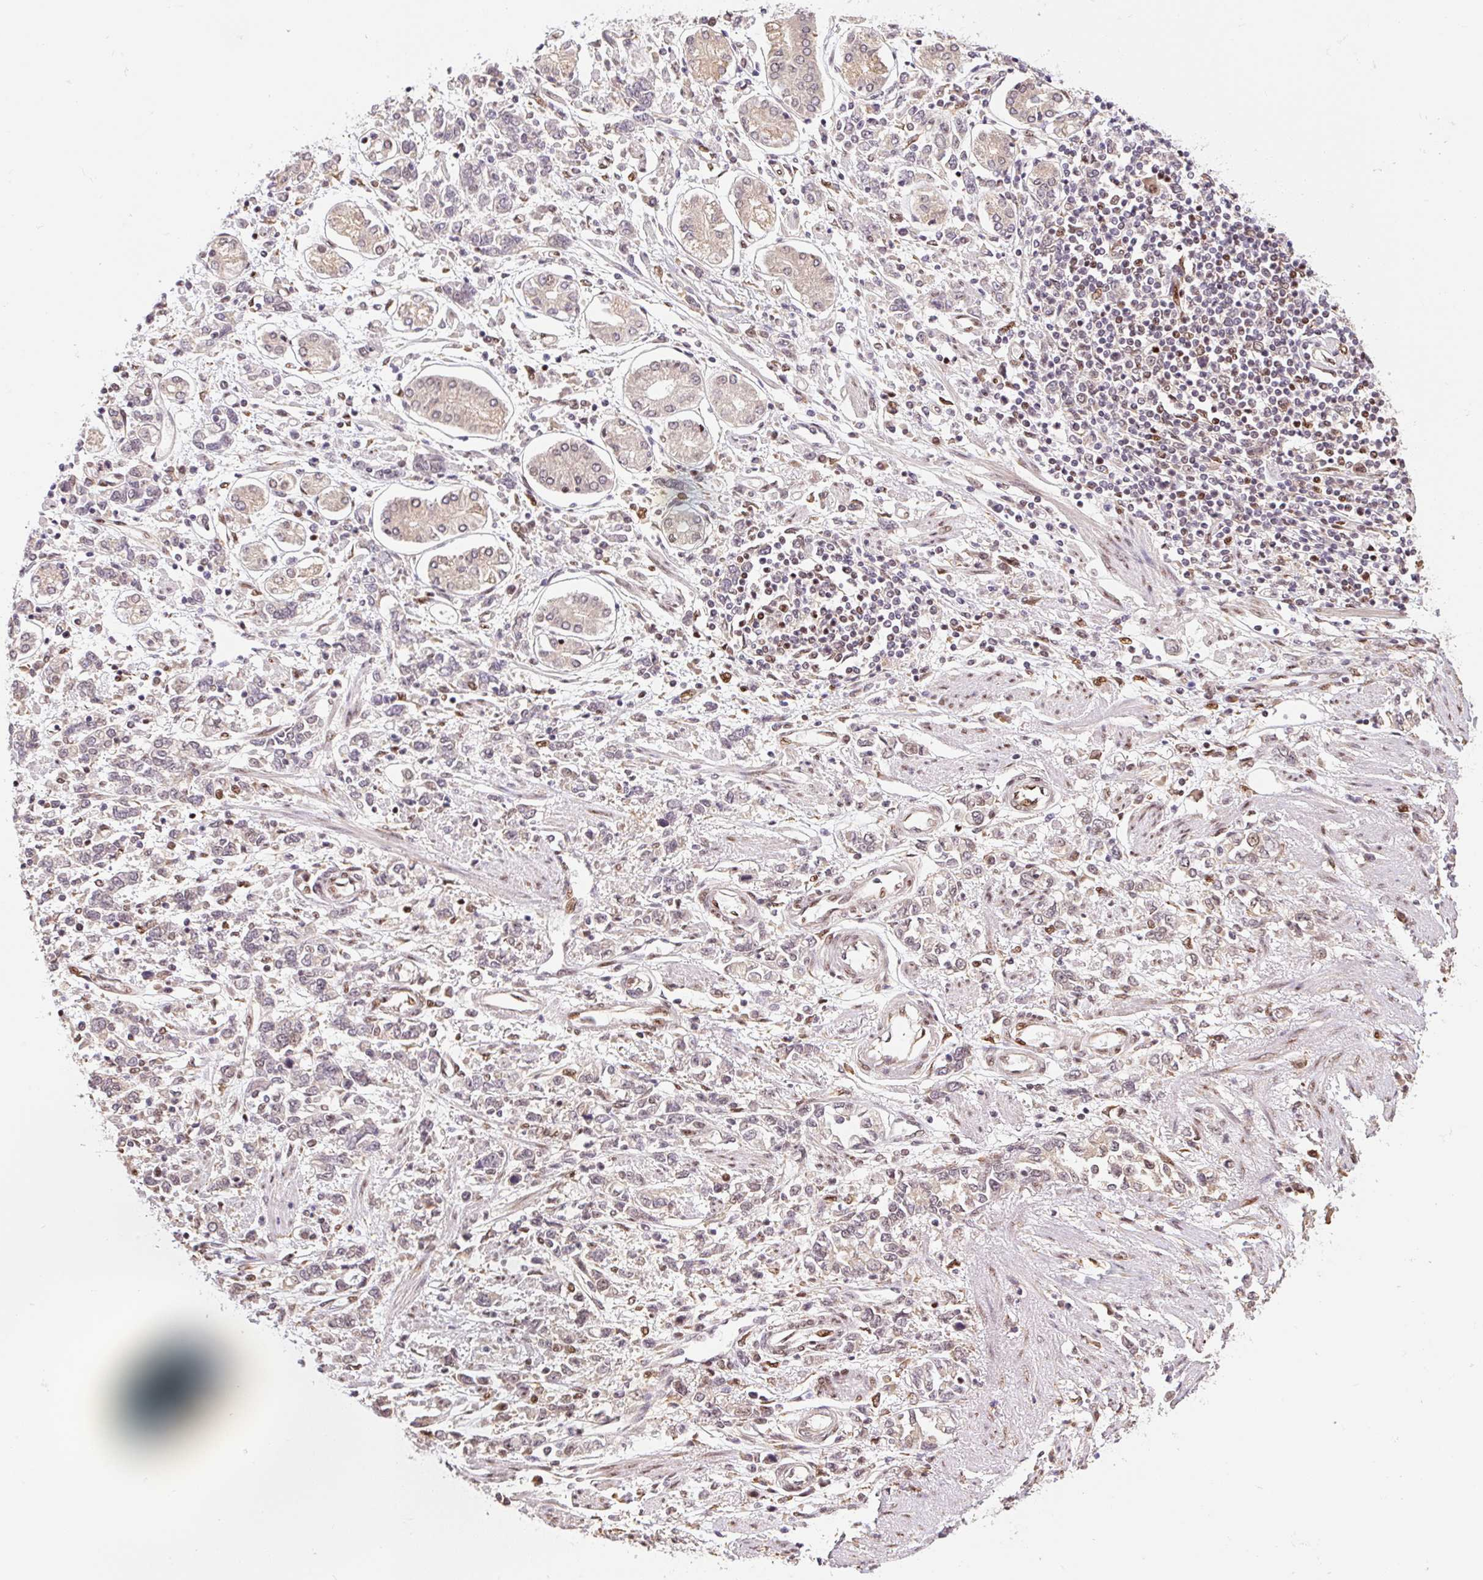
{"staining": {"intensity": "negative", "quantity": "none", "location": "none"}, "tissue": "stomach cancer", "cell_type": "Tumor cells", "image_type": "cancer", "snomed": [{"axis": "morphology", "description": "Adenocarcinoma, NOS"}, {"axis": "topography", "description": "Stomach"}], "caption": "Tumor cells show no significant protein positivity in stomach cancer (adenocarcinoma).", "gene": "INTS8", "patient": {"sex": "female", "age": 76}}